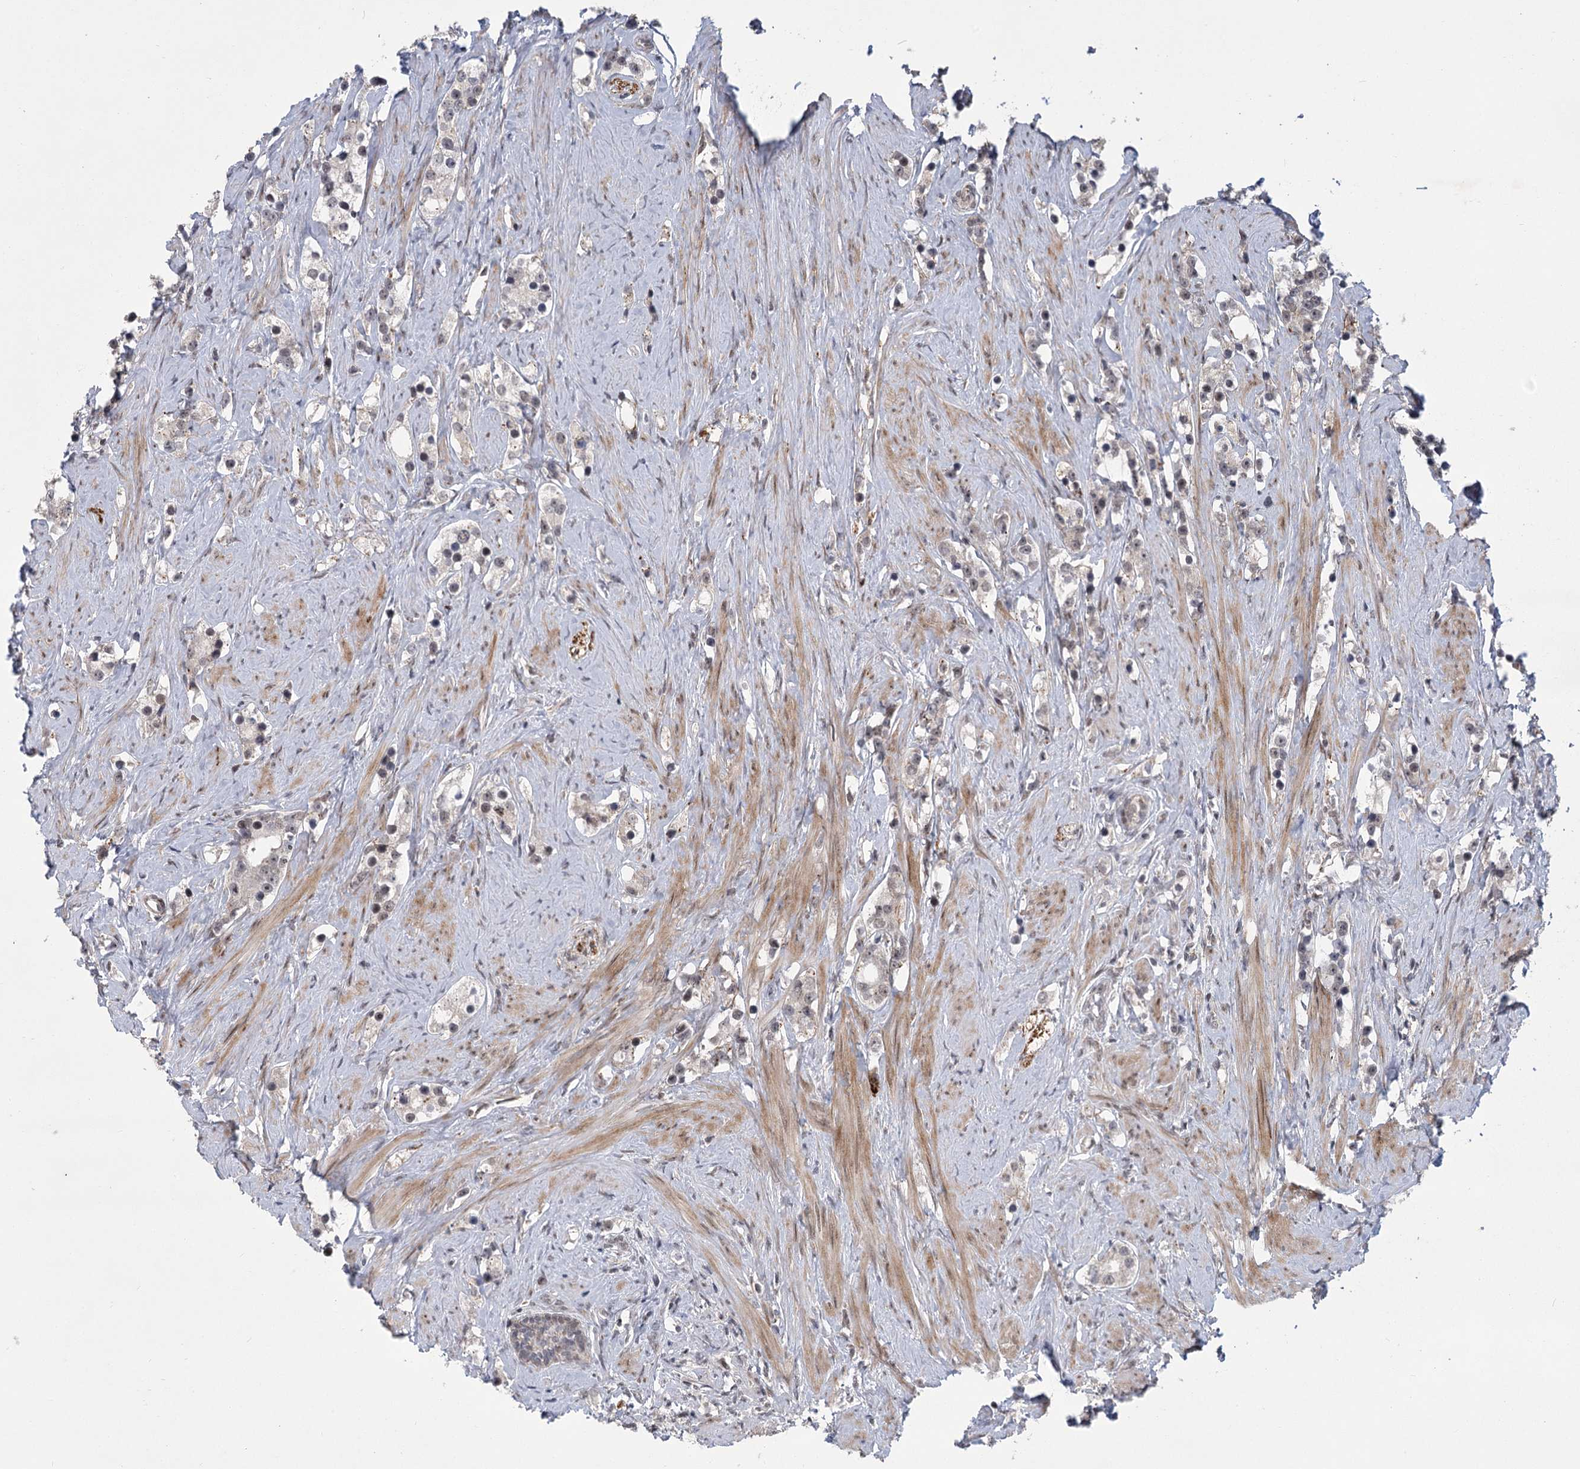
{"staining": {"intensity": "weak", "quantity": "25%-75%", "location": "cytoplasmic/membranous"}, "tissue": "prostate cancer", "cell_type": "Tumor cells", "image_type": "cancer", "snomed": [{"axis": "morphology", "description": "Adenocarcinoma, High grade"}, {"axis": "topography", "description": "Prostate"}], "caption": "DAB immunohistochemical staining of human prostate high-grade adenocarcinoma reveals weak cytoplasmic/membranous protein expression in about 25%-75% of tumor cells. The staining is performed using DAB (3,3'-diaminobenzidine) brown chromogen to label protein expression. The nuclei are counter-stained blue using hematoxylin.", "gene": "CIB4", "patient": {"sex": "male", "age": 63}}